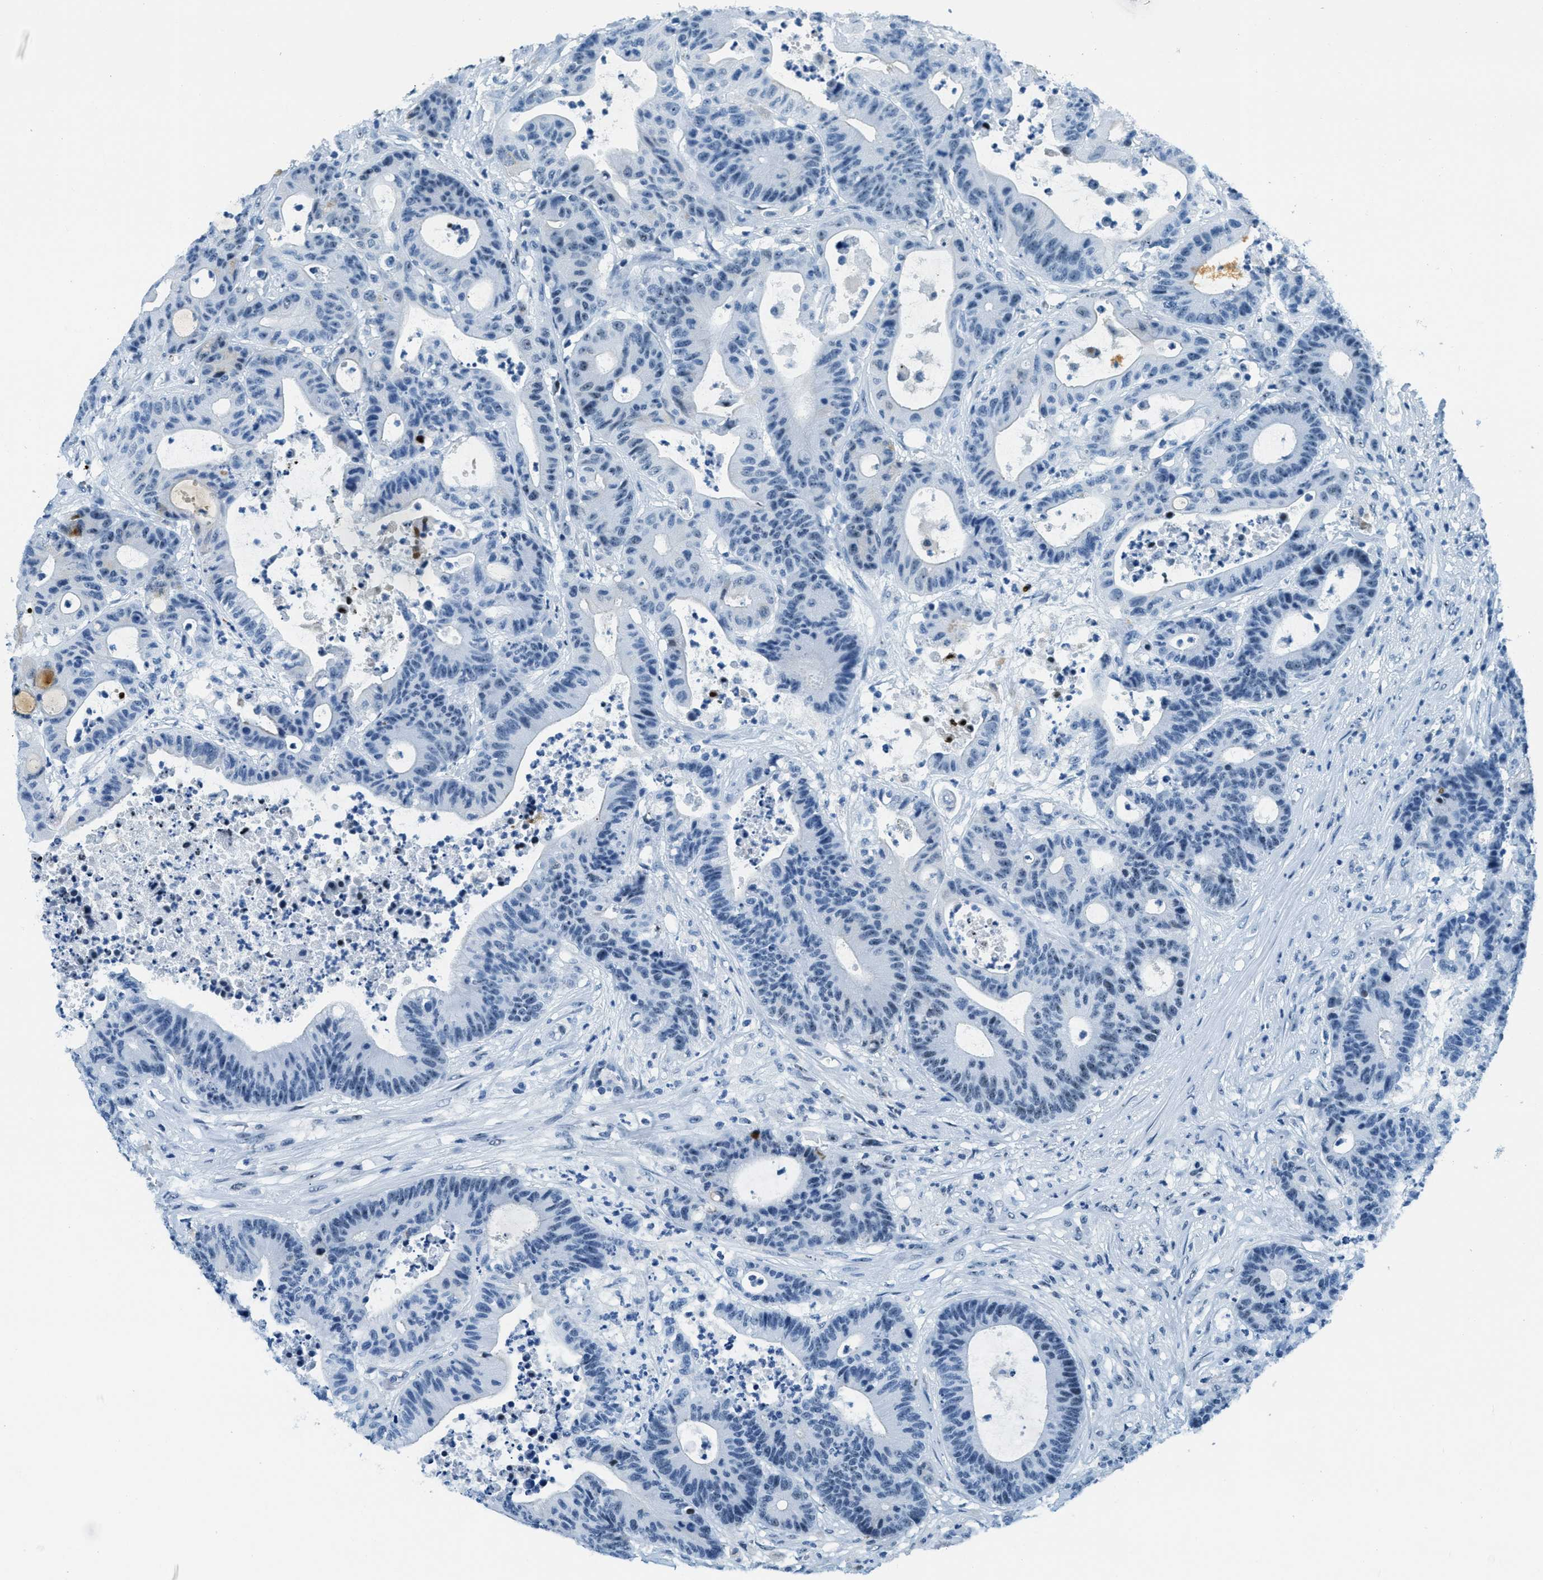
{"staining": {"intensity": "negative", "quantity": "none", "location": "none"}, "tissue": "colorectal cancer", "cell_type": "Tumor cells", "image_type": "cancer", "snomed": [{"axis": "morphology", "description": "Adenocarcinoma, NOS"}, {"axis": "topography", "description": "Colon"}], "caption": "IHC of colorectal adenocarcinoma displays no positivity in tumor cells.", "gene": "PLA2G2A", "patient": {"sex": "female", "age": 84}}